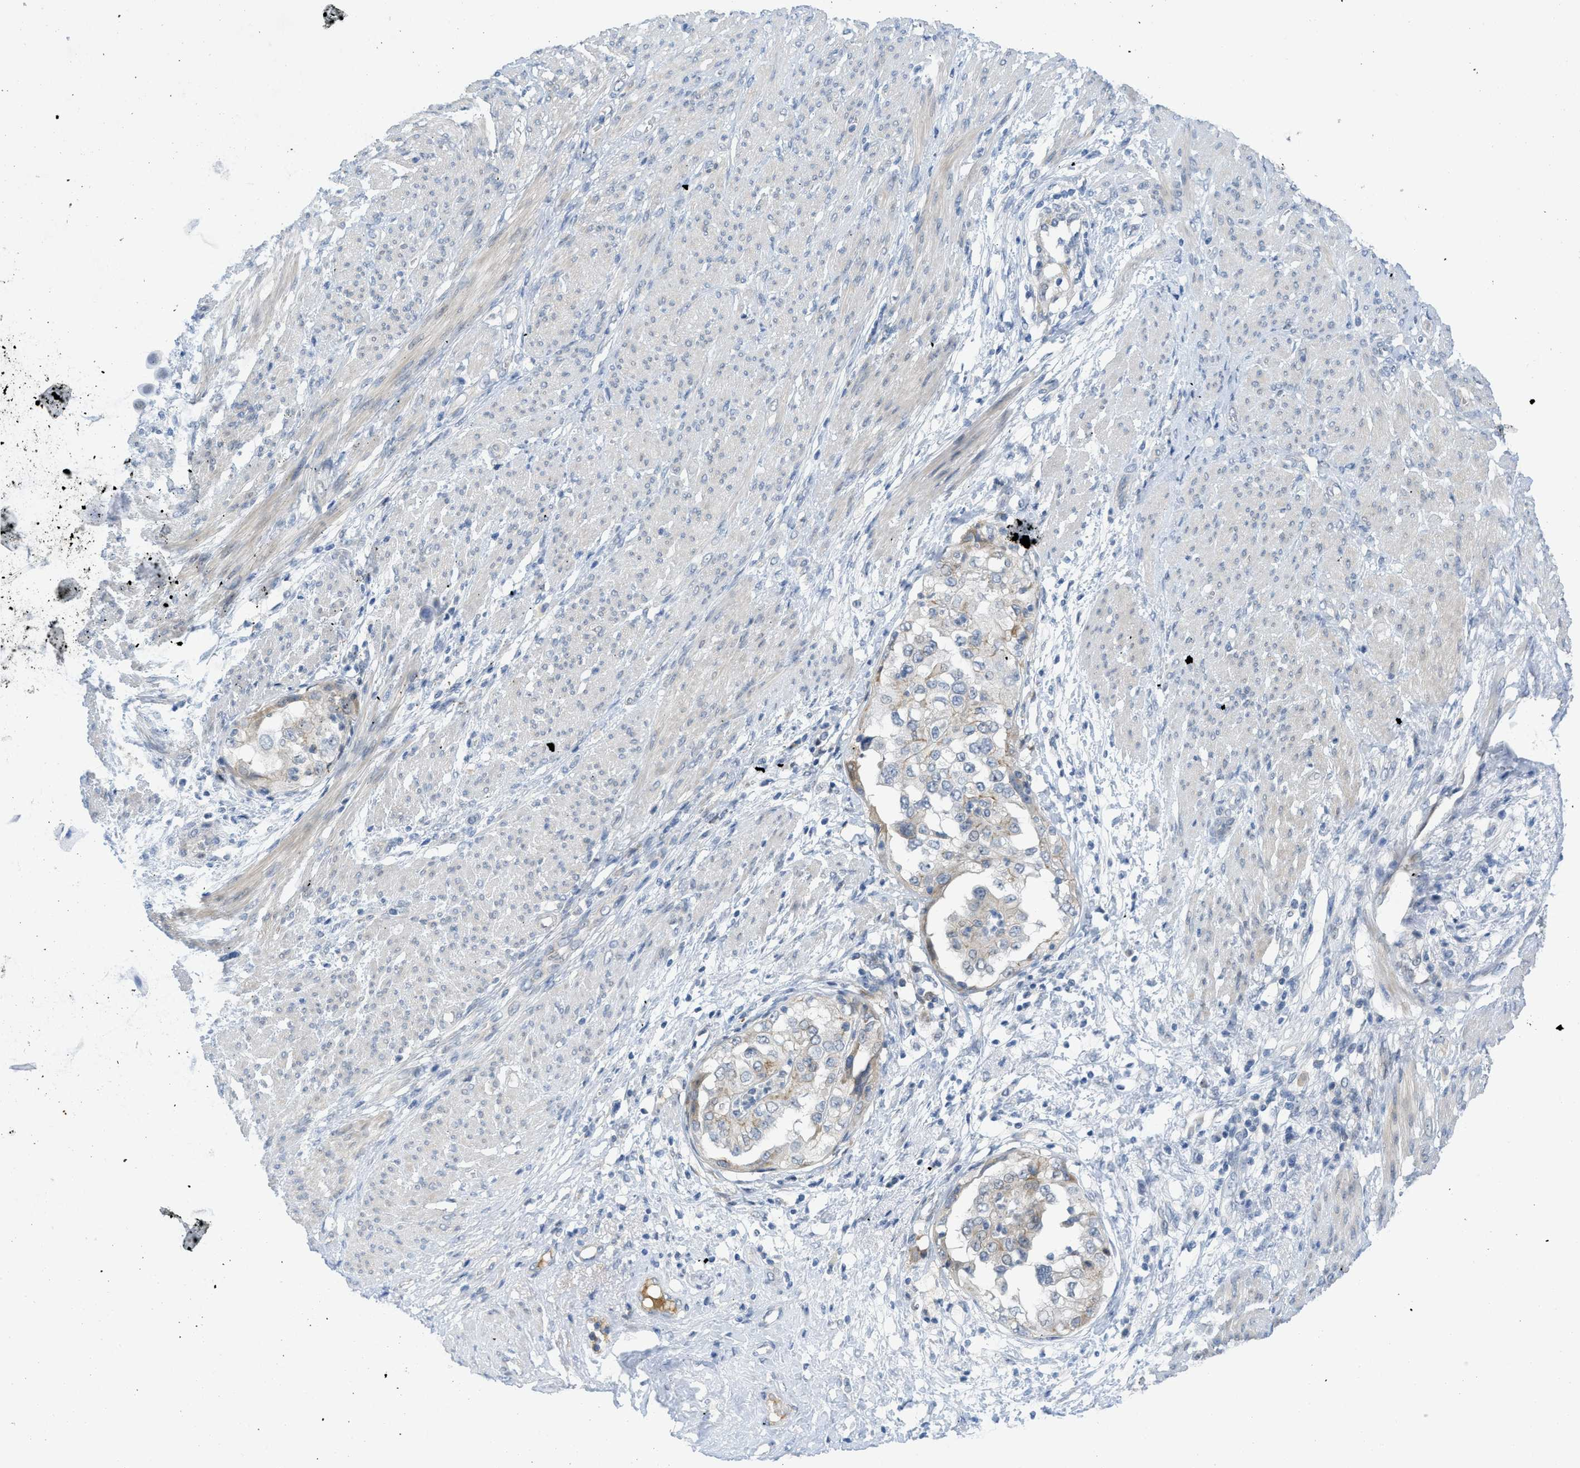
{"staining": {"intensity": "weak", "quantity": "<25%", "location": "cytoplasmic/membranous"}, "tissue": "endometrial cancer", "cell_type": "Tumor cells", "image_type": "cancer", "snomed": [{"axis": "morphology", "description": "Adenocarcinoma, NOS"}, {"axis": "topography", "description": "Endometrium"}], "caption": "An image of human endometrial adenocarcinoma is negative for staining in tumor cells. (Brightfield microscopy of DAB IHC at high magnification).", "gene": "TNFAIP1", "patient": {"sex": "female", "age": 85}}